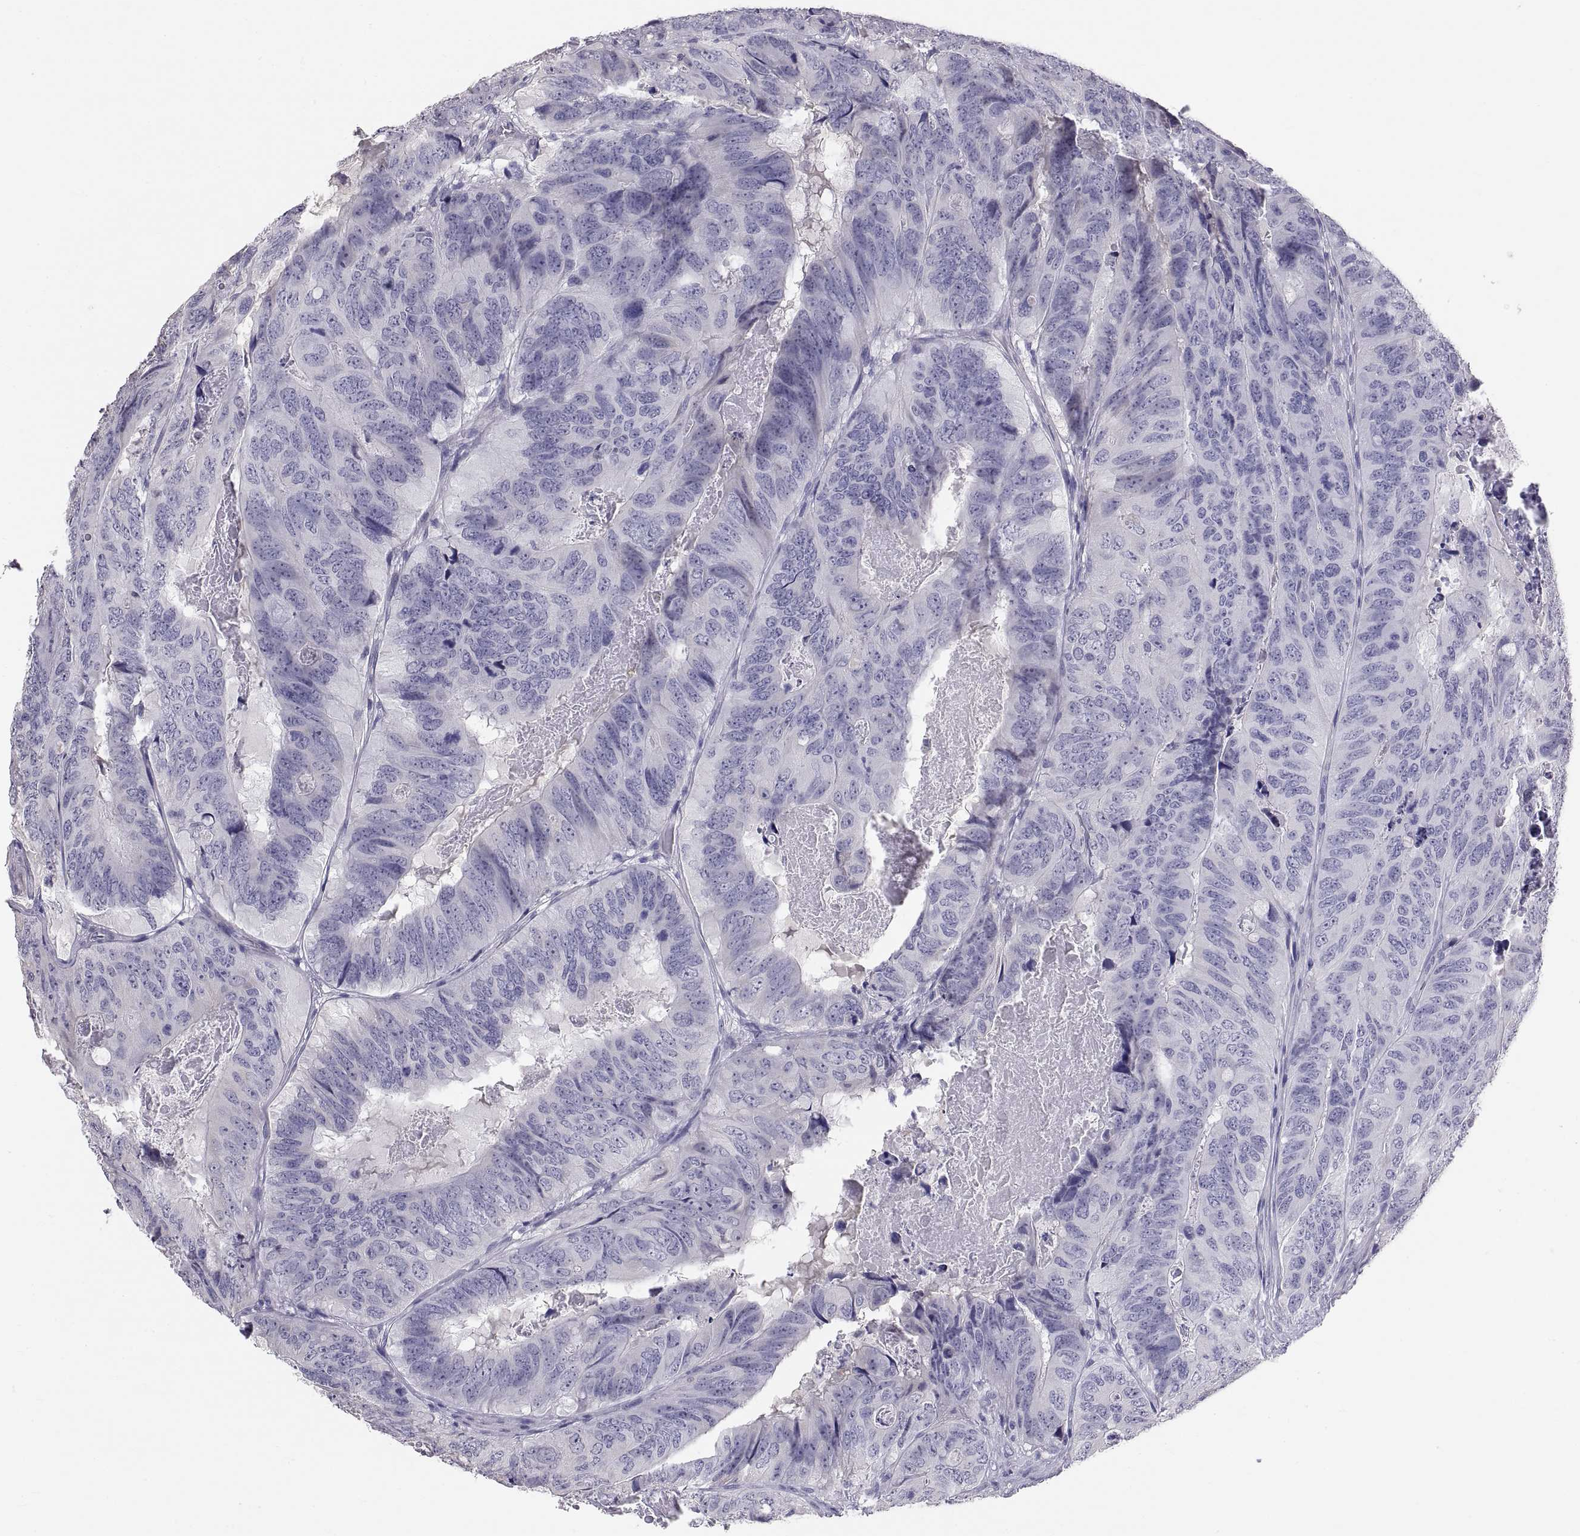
{"staining": {"intensity": "negative", "quantity": "none", "location": "none"}, "tissue": "colorectal cancer", "cell_type": "Tumor cells", "image_type": "cancer", "snomed": [{"axis": "morphology", "description": "Adenocarcinoma, NOS"}, {"axis": "topography", "description": "Colon"}], "caption": "Tumor cells show no significant protein expression in adenocarcinoma (colorectal).", "gene": "FAM170A", "patient": {"sex": "male", "age": 79}}